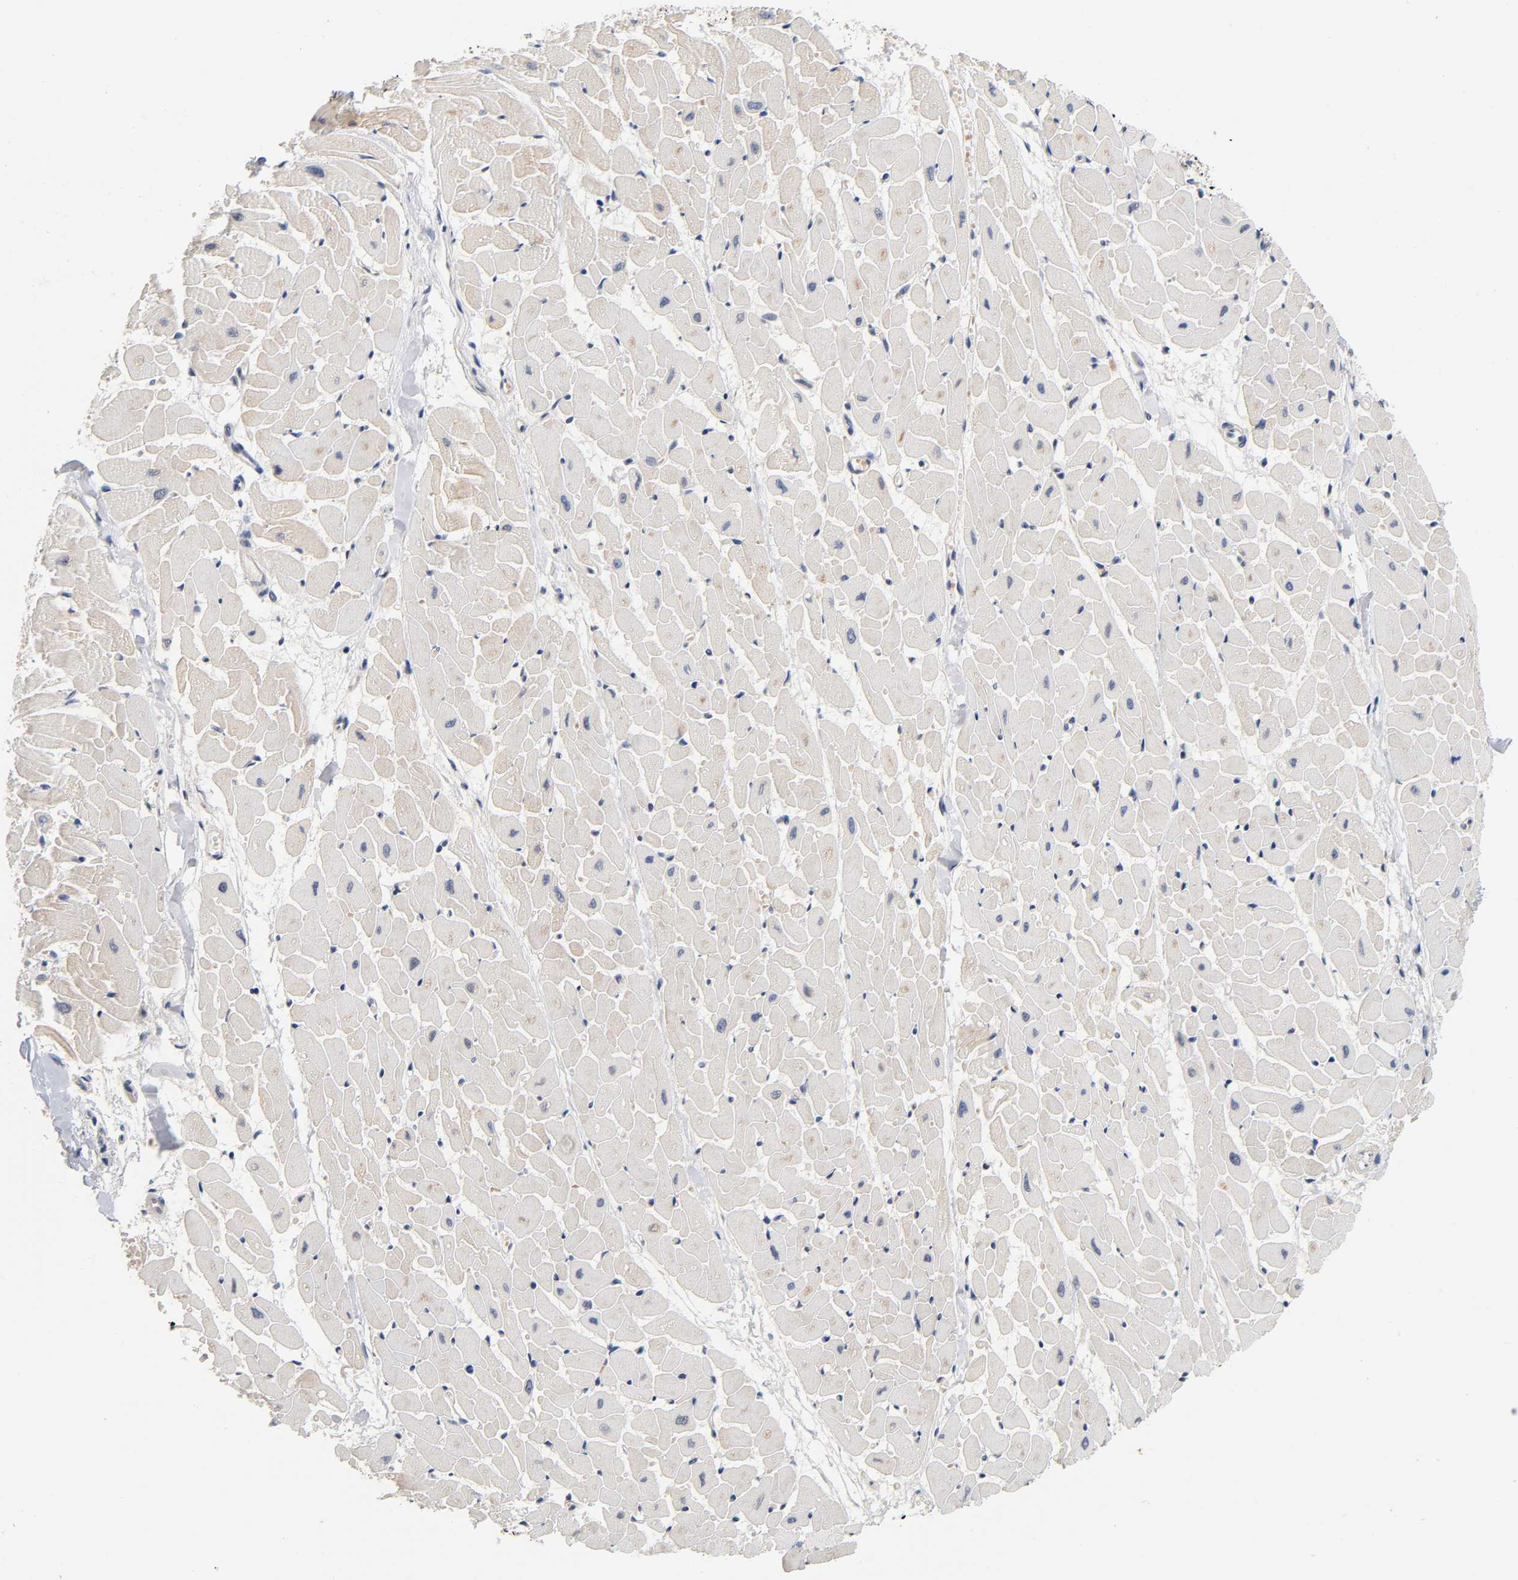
{"staining": {"intensity": "weak", "quantity": "<25%", "location": "cytoplasmic/membranous"}, "tissue": "heart muscle", "cell_type": "Cardiomyocytes", "image_type": "normal", "snomed": [{"axis": "morphology", "description": "Normal tissue, NOS"}, {"axis": "topography", "description": "Heart"}], "caption": "The micrograph reveals no staining of cardiomyocytes in normal heart muscle.", "gene": "PRKAB1", "patient": {"sex": "female", "age": 19}}